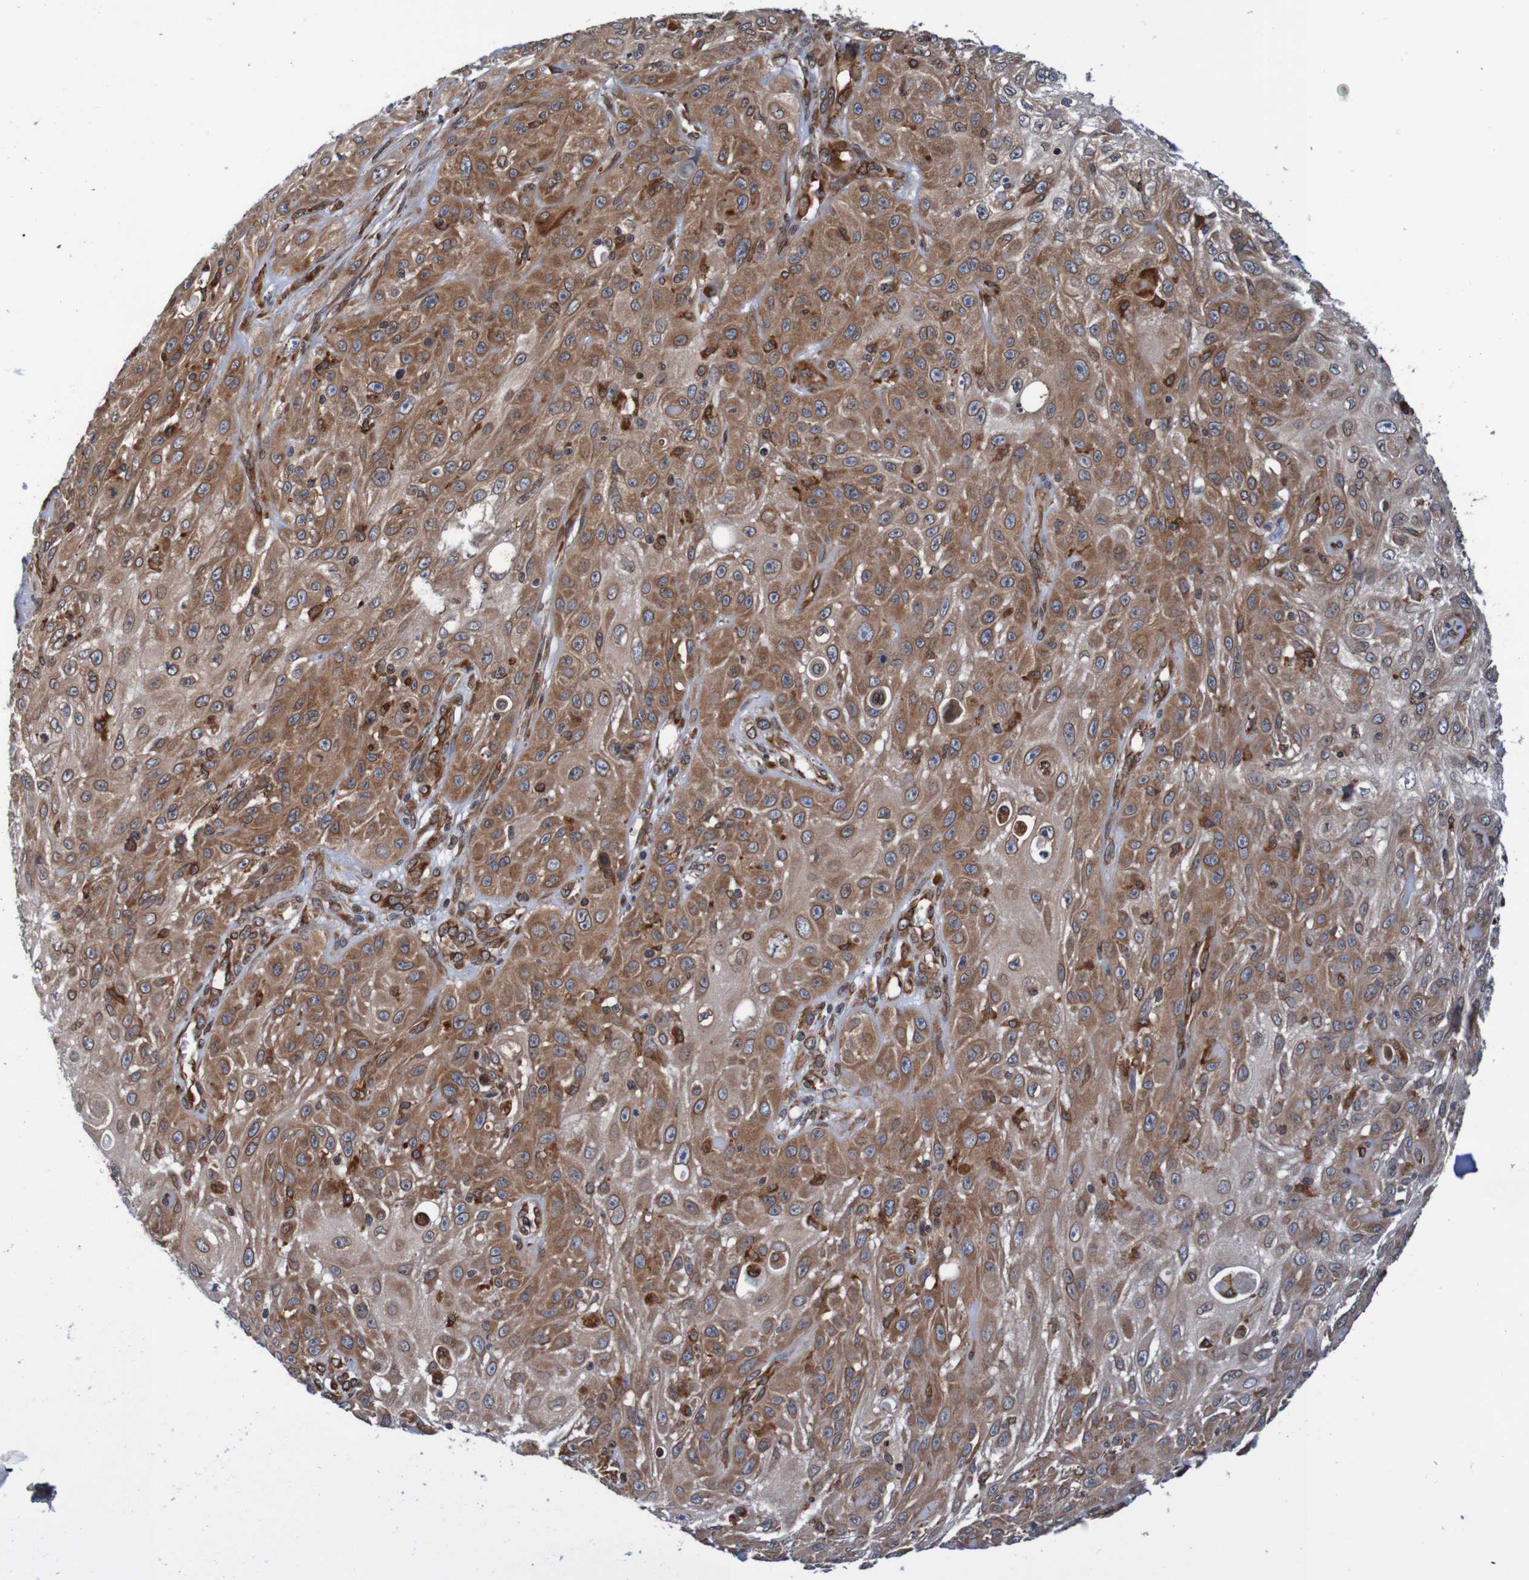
{"staining": {"intensity": "moderate", "quantity": ">75%", "location": "cytoplasmic/membranous,nuclear"}, "tissue": "skin cancer", "cell_type": "Tumor cells", "image_type": "cancer", "snomed": [{"axis": "morphology", "description": "Squamous cell carcinoma, NOS"}, {"axis": "topography", "description": "Skin"}], "caption": "Immunohistochemistry (IHC) photomicrograph of squamous cell carcinoma (skin) stained for a protein (brown), which shows medium levels of moderate cytoplasmic/membranous and nuclear expression in approximately >75% of tumor cells.", "gene": "TMEM109", "patient": {"sex": "male", "age": 75}}